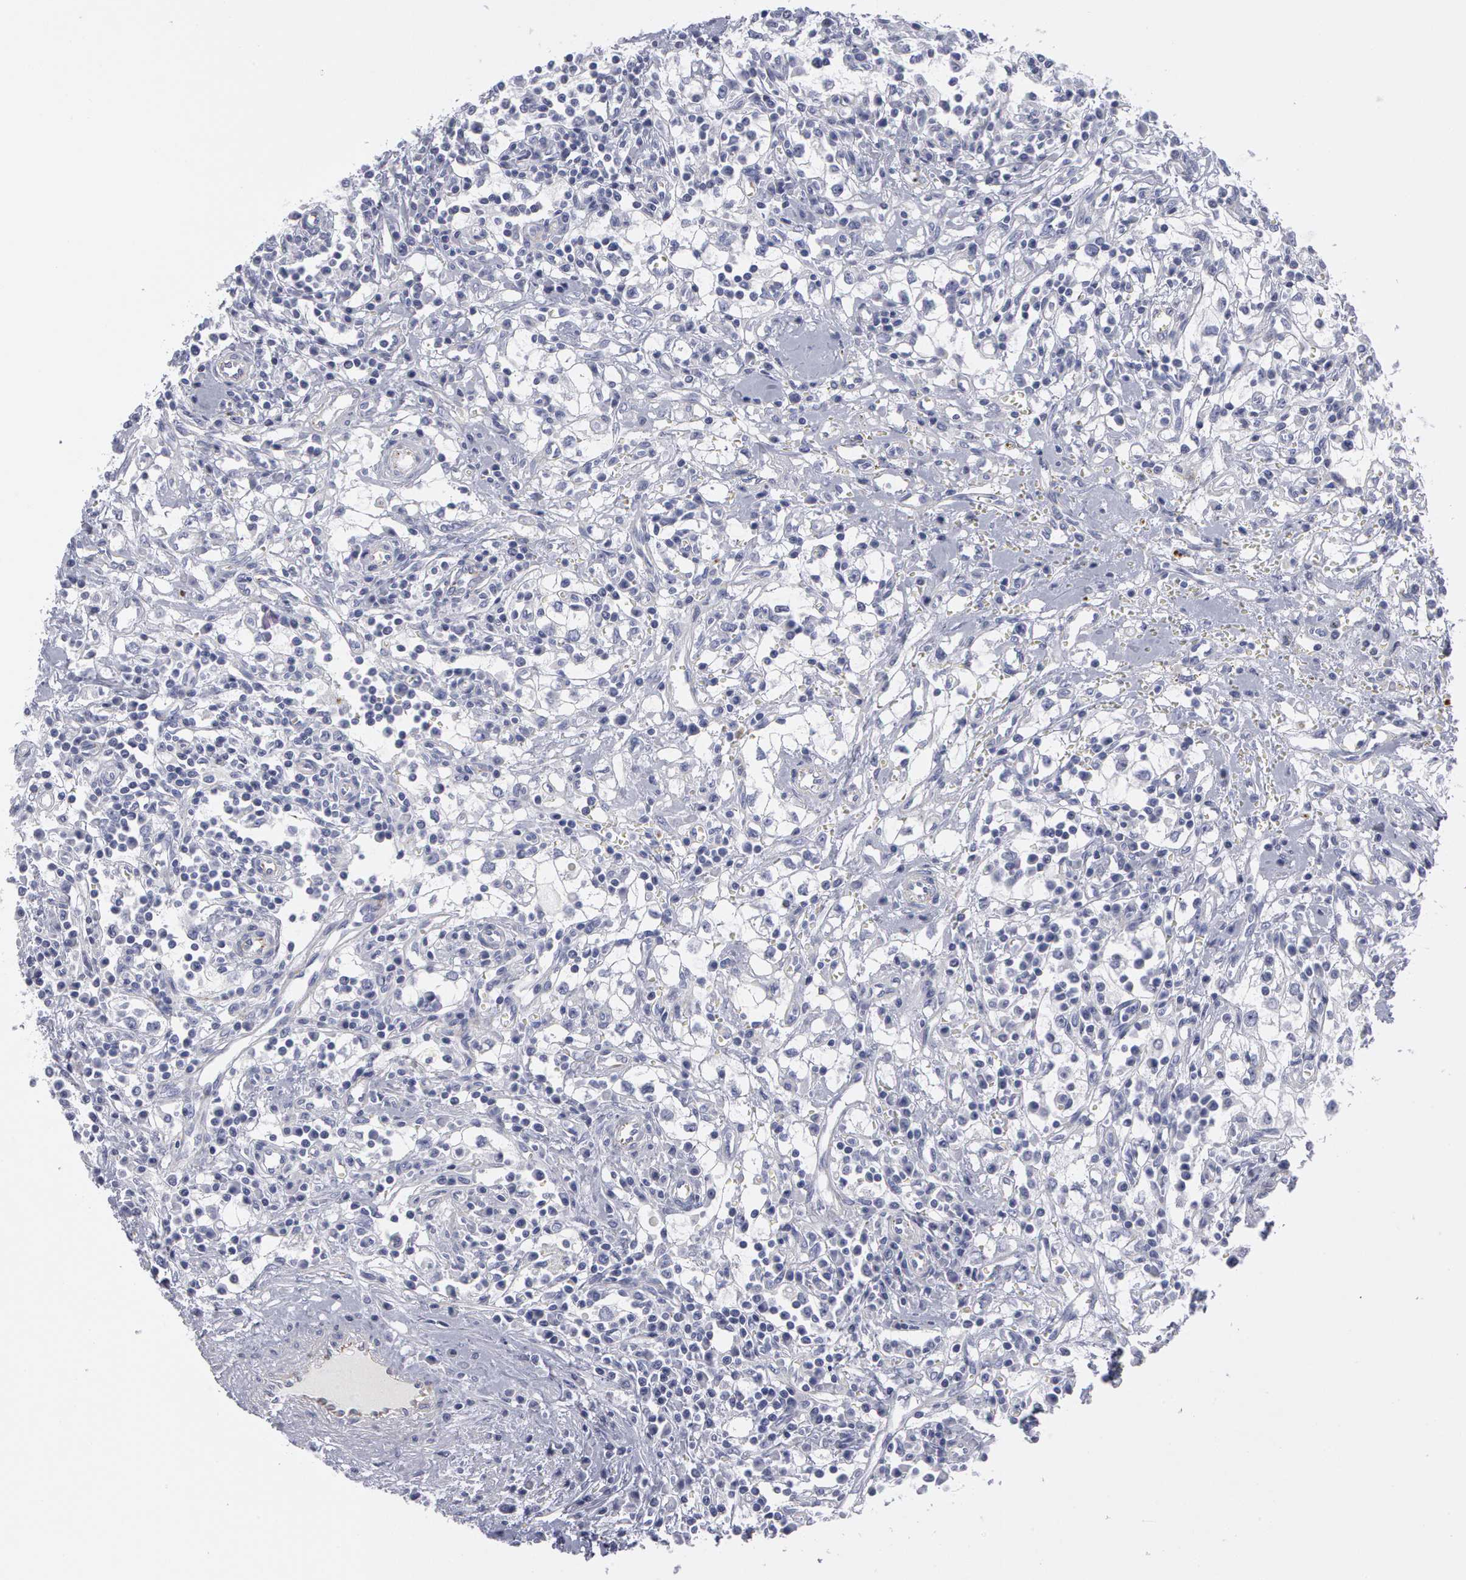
{"staining": {"intensity": "negative", "quantity": "none", "location": "none"}, "tissue": "renal cancer", "cell_type": "Tumor cells", "image_type": "cancer", "snomed": [{"axis": "morphology", "description": "Adenocarcinoma, NOS"}, {"axis": "topography", "description": "Kidney"}], "caption": "Immunohistochemical staining of human renal cancer (adenocarcinoma) demonstrates no significant positivity in tumor cells.", "gene": "SMC1B", "patient": {"sex": "male", "age": 82}}